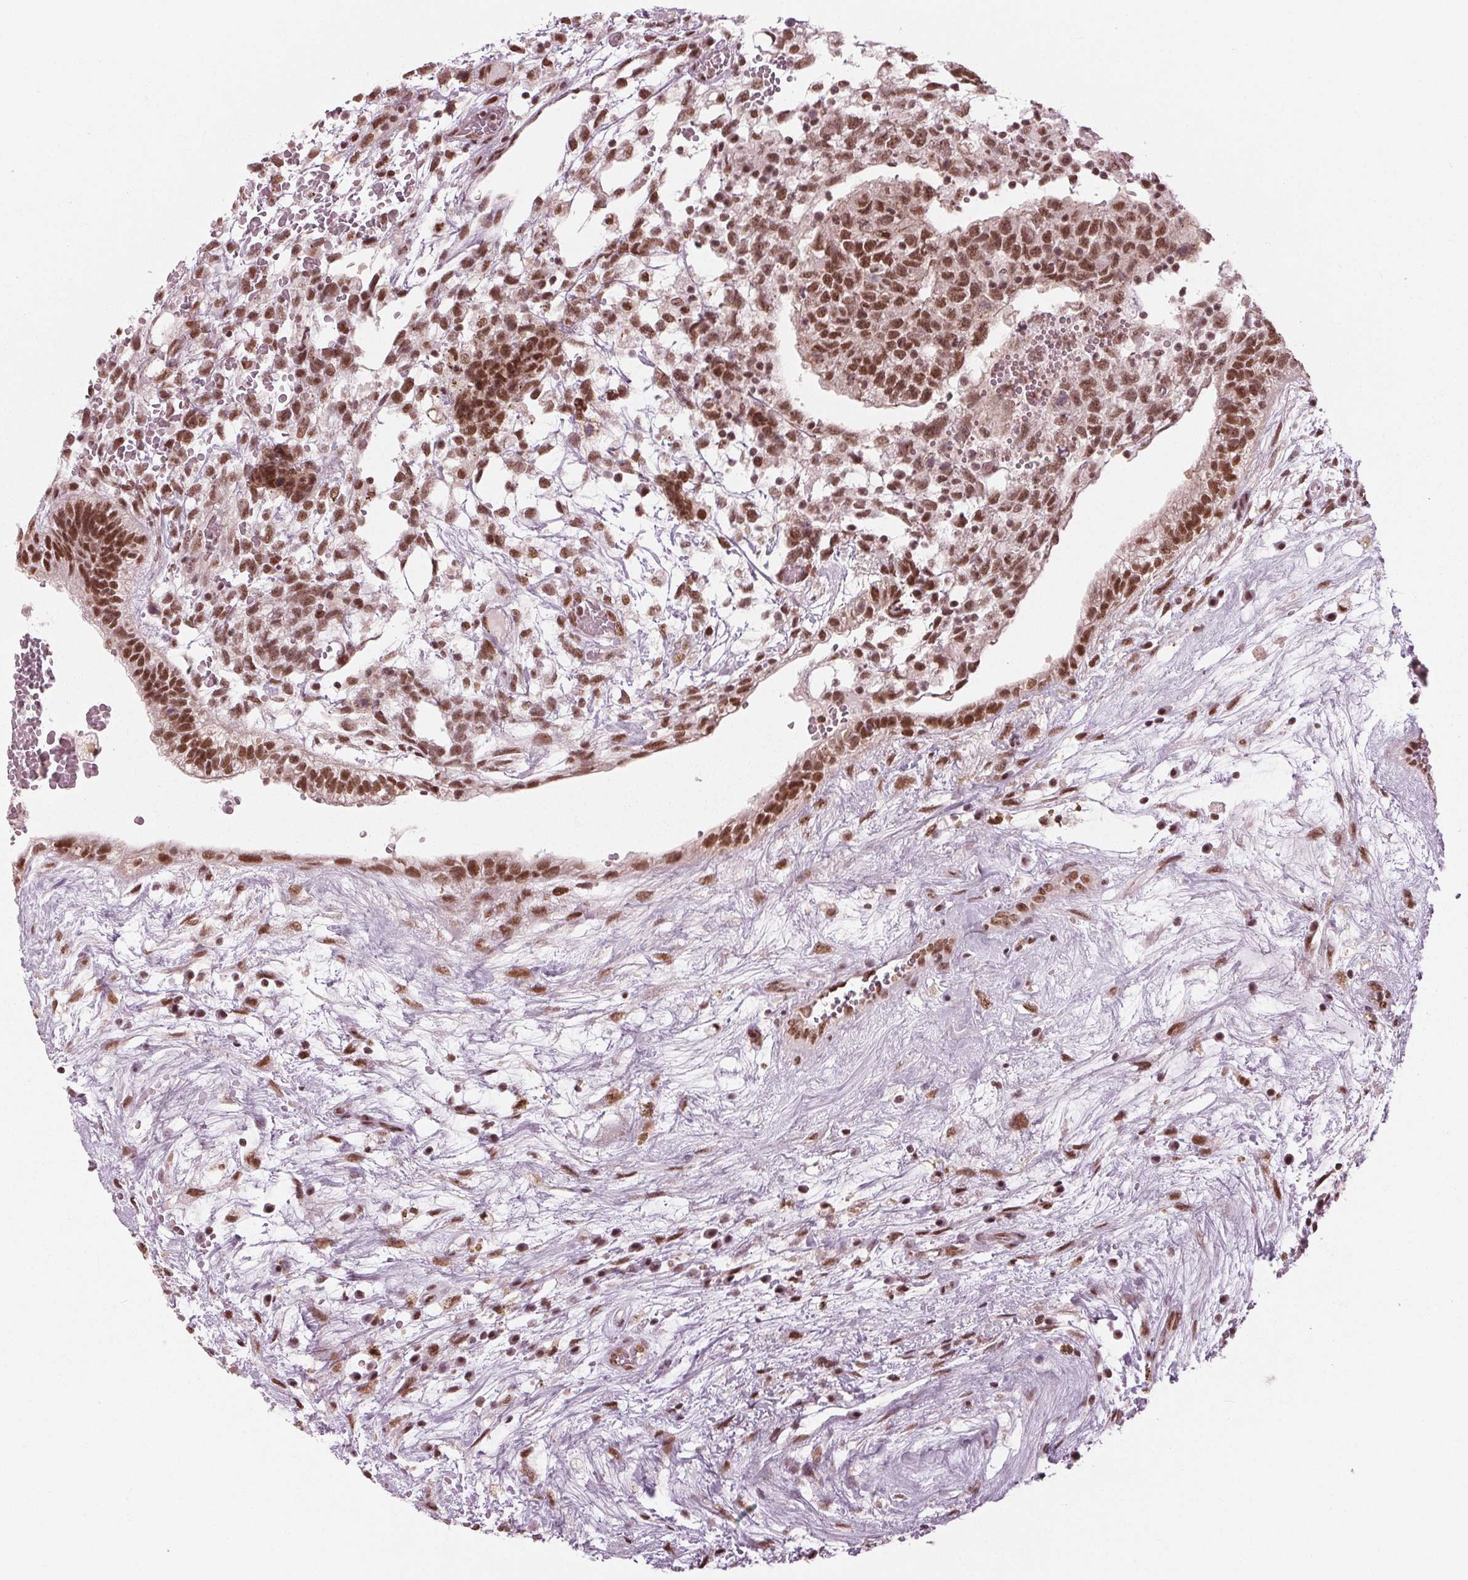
{"staining": {"intensity": "strong", "quantity": ">75%", "location": "nuclear"}, "tissue": "testis cancer", "cell_type": "Tumor cells", "image_type": "cancer", "snomed": [{"axis": "morphology", "description": "Normal tissue, NOS"}, {"axis": "morphology", "description": "Carcinoma, Embryonal, NOS"}, {"axis": "topography", "description": "Testis"}], "caption": "About >75% of tumor cells in human testis embryonal carcinoma reveal strong nuclear protein expression as visualized by brown immunohistochemical staining.", "gene": "LSM2", "patient": {"sex": "male", "age": 32}}